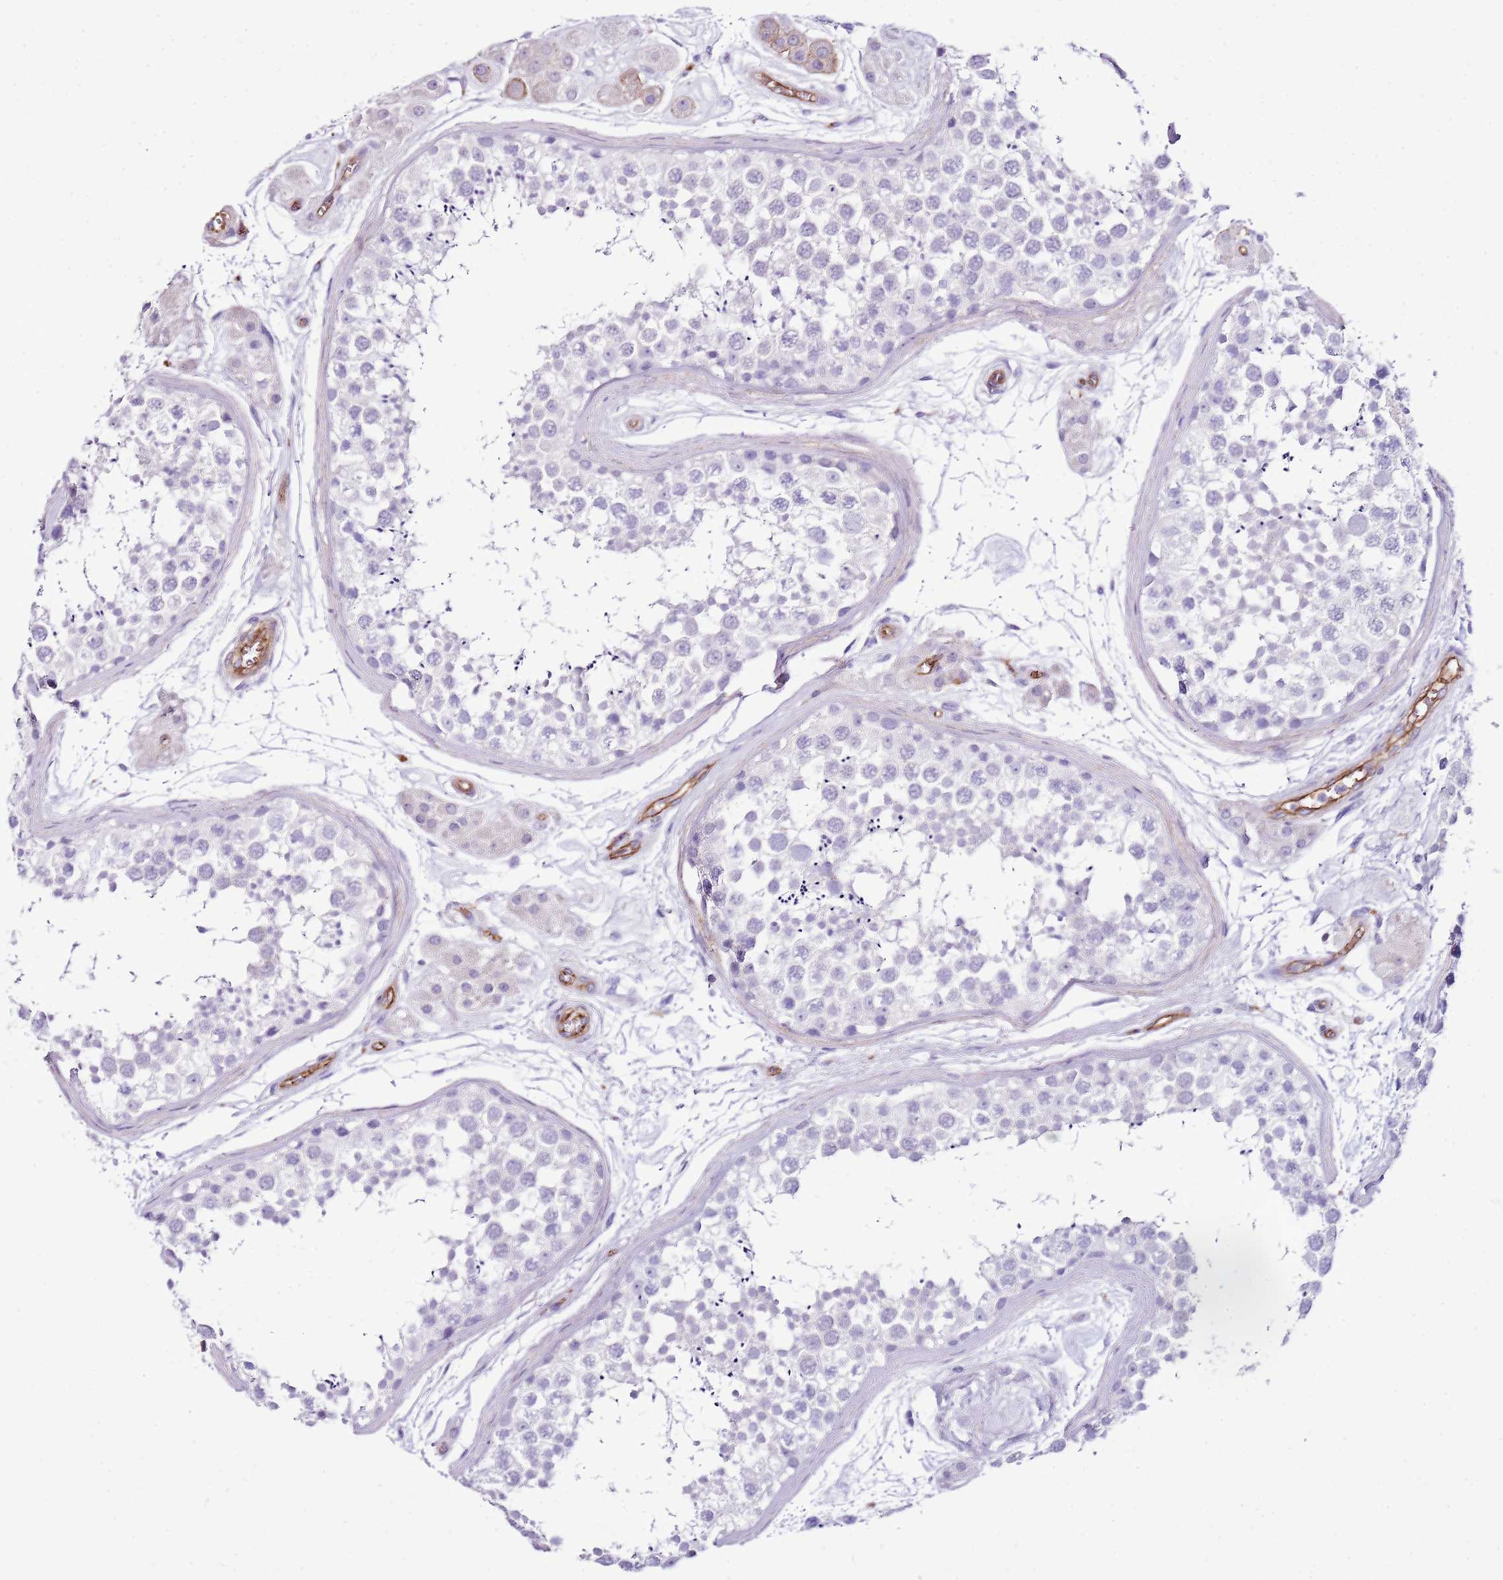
{"staining": {"intensity": "negative", "quantity": "none", "location": "none"}, "tissue": "testis", "cell_type": "Cells in seminiferous ducts", "image_type": "normal", "snomed": [{"axis": "morphology", "description": "Normal tissue, NOS"}, {"axis": "topography", "description": "Testis"}], "caption": "Cells in seminiferous ducts show no significant protein expression in normal testis. (IHC, brightfield microscopy, high magnification).", "gene": "GFRAL", "patient": {"sex": "male", "age": 56}}